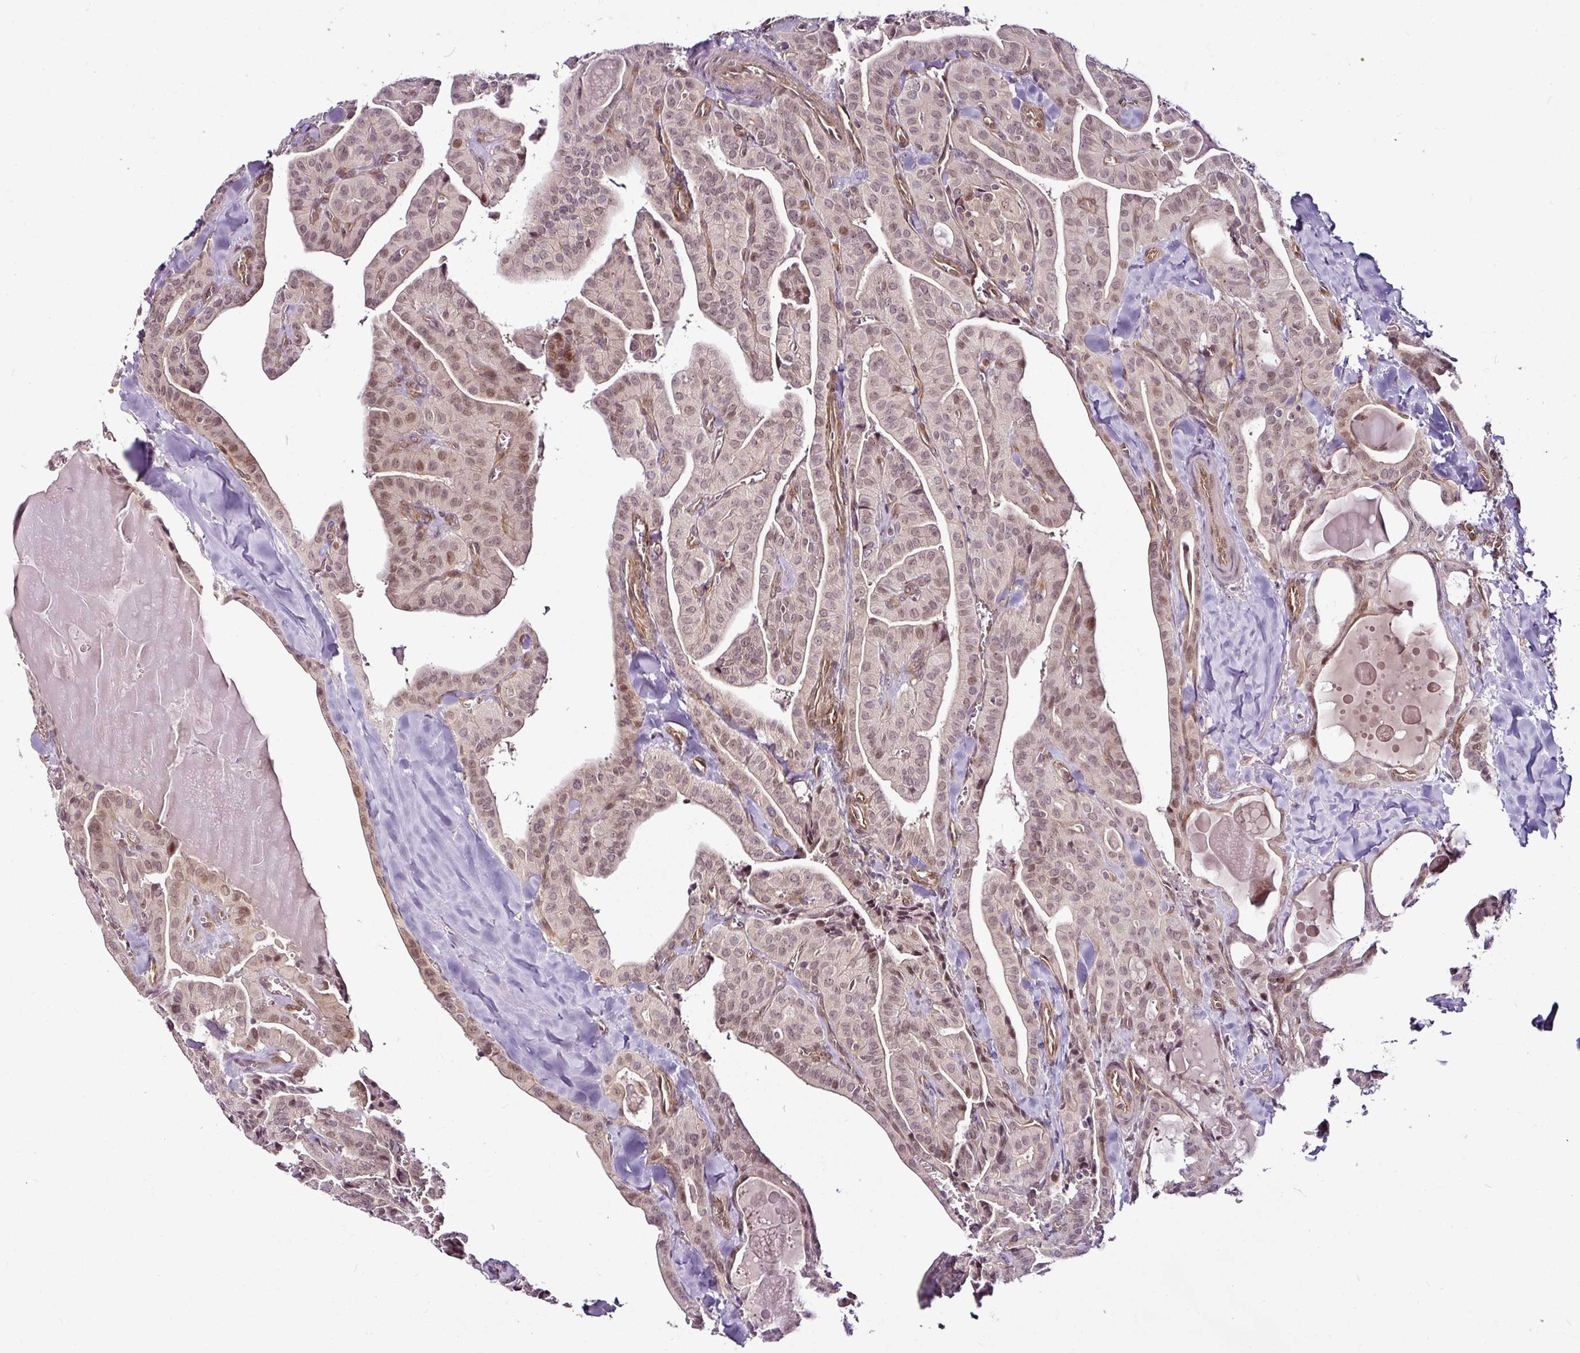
{"staining": {"intensity": "moderate", "quantity": ">75%", "location": "nuclear"}, "tissue": "thyroid cancer", "cell_type": "Tumor cells", "image_type": "cancer", "snomed": [{"axis": "morphology", "description": "Papillary adenocarcinoma, NOS"}, {"axis": "topography", "description": "Thyroid gland"}], "caption": "This histopathology image reveals thyroid cancer stained with immunohistochemistry to label a protein in brown. The nuclear of tumor cells show moderate positivity for the protein. Nuclei are counter-stained blue.", "gene": "DCAF13", "patient": {"sex": "male", "age": 52}}